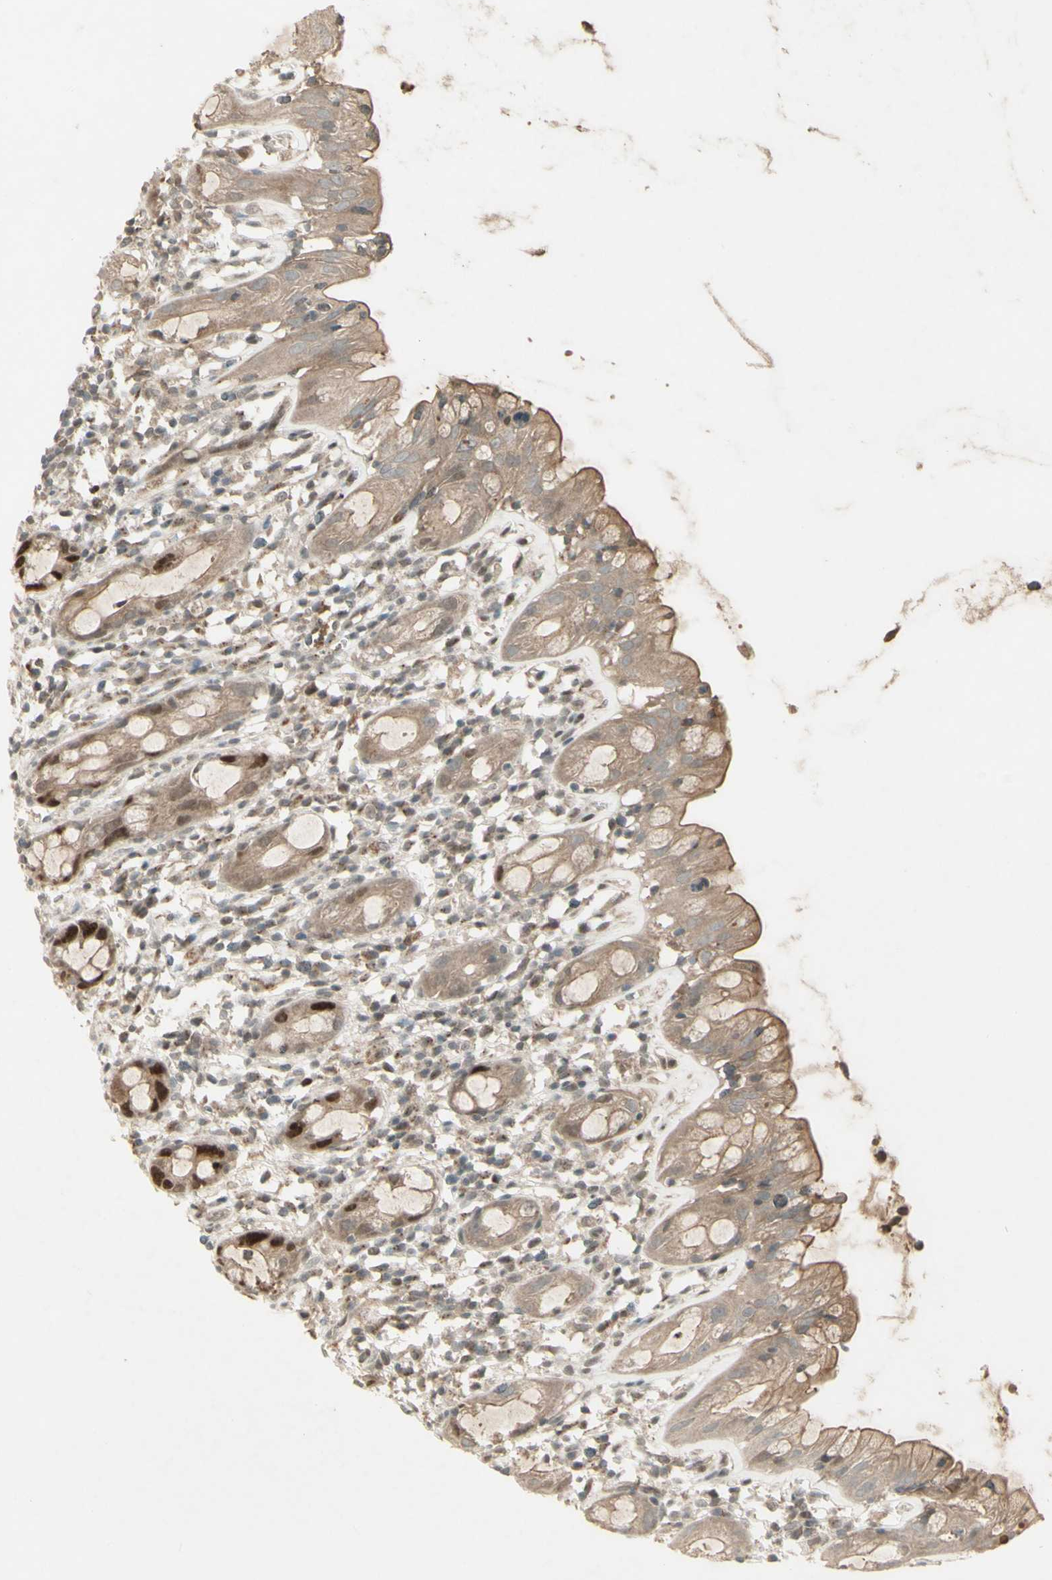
{"staining": {"intensity": "strong", "quantity": "25%-75%", "location": "cytoplasmic/membranous,nuclear"}, "tissue": "rectum", "cell_type": "Glandular cells", "image_type": "normal", "snomed": [{"axis": "morphology", "description": "Normal tissue, NOS"}, {"axis": "topography", "description": "Rectum"}], "caption": "Protein staining of normal rectum displays strong cytoplasmic/membranous,nuclear positivity in about 25%-75% of glandular cells.", "gene": "MSH6", "patient": {"sex": "male", "age": 44}}